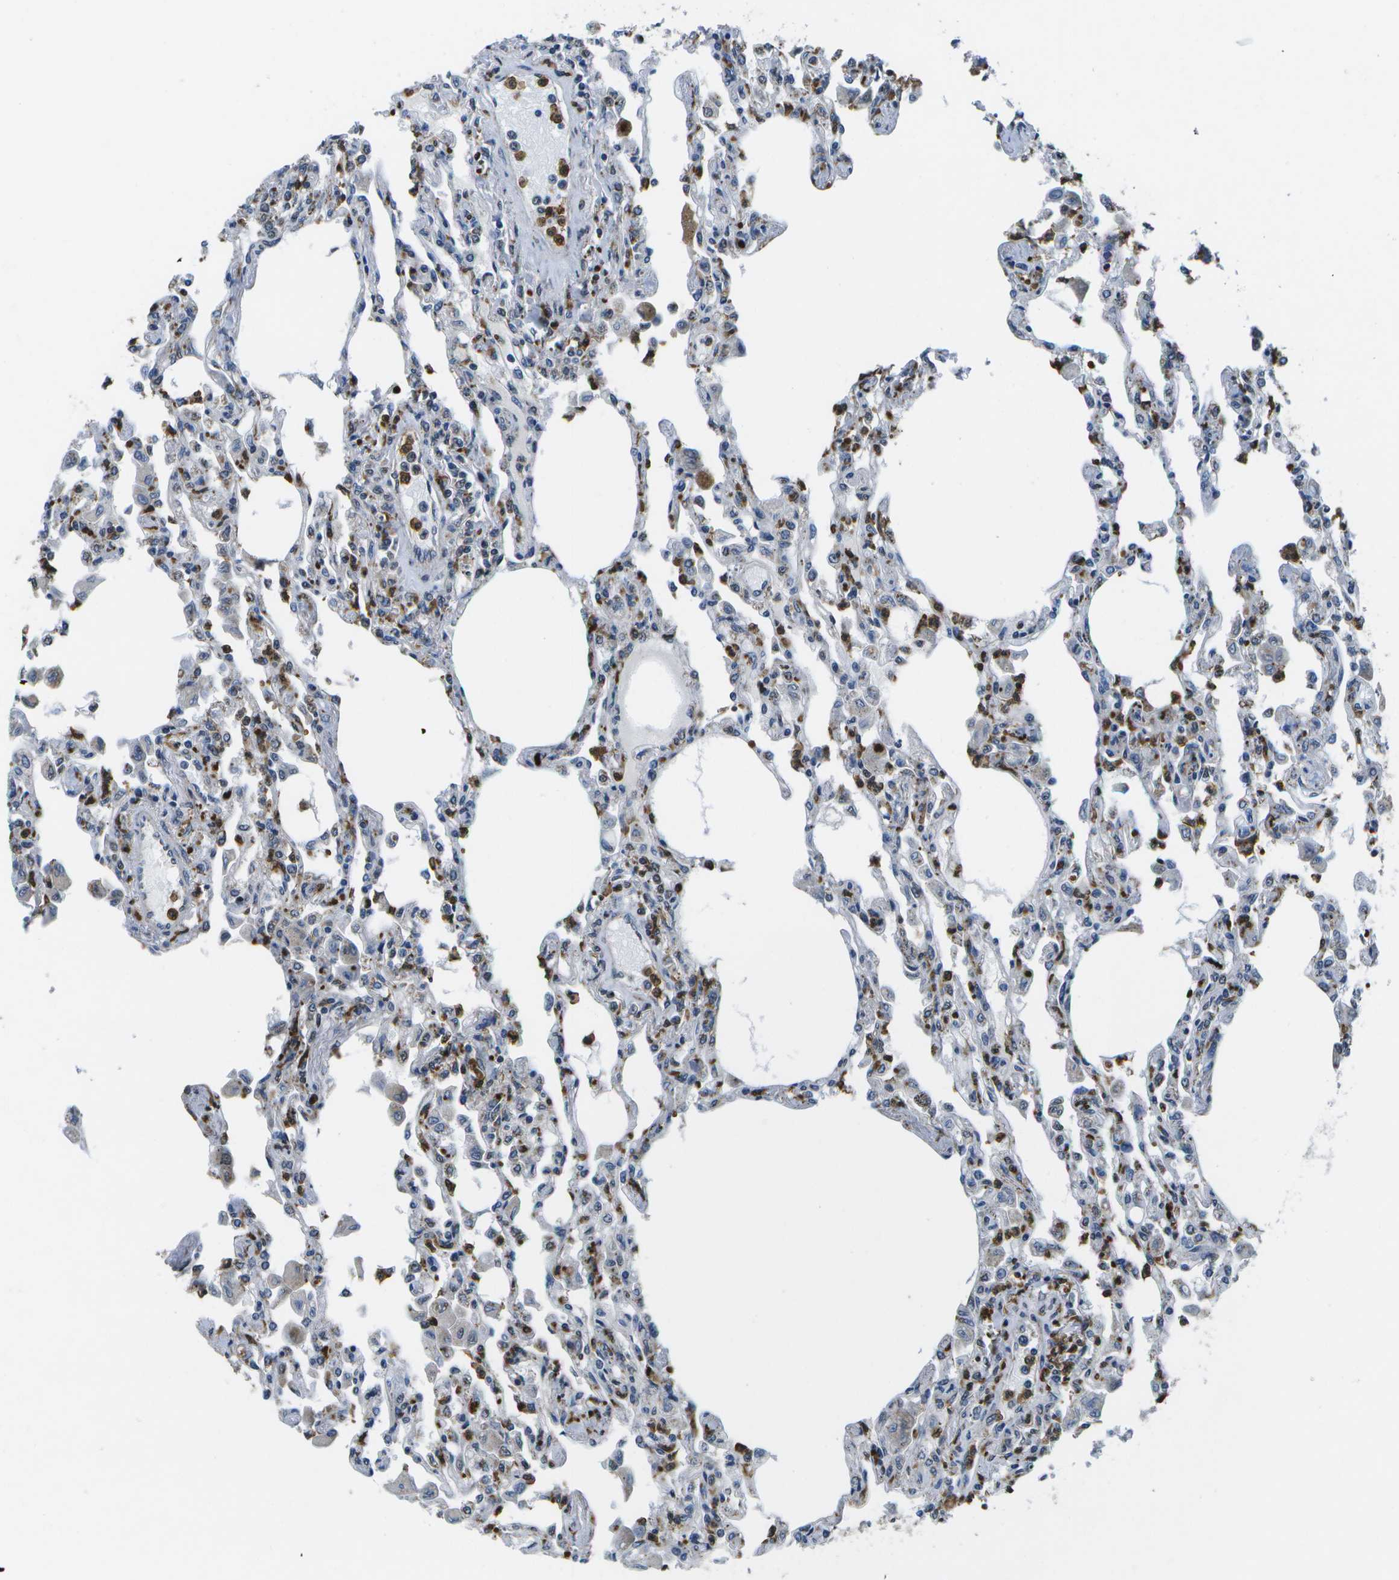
{"staining": {"intensity": "moderate", "quantity": "25%-75%", "location": "cytoplasmic/membranous"}, "tissue": "lung", "cell_type": "Alveolar cells", "image_type": "normal", "snomed": [{"axis": "morphology", "description": "Normal tissue, NOS"}, {"axis": "topography", "description": "Bronchus"}, {"axis": "topography", "description": "Lung"}], "caption": "This is an image of immunohistochemistry (IHC) staining of unremarkable lung, which shows moderate positivity in the cytoplasmic/membranous of alveolar cells.", "gene": "GALNT15", "patient": {"sex": "female", "age": 49}}